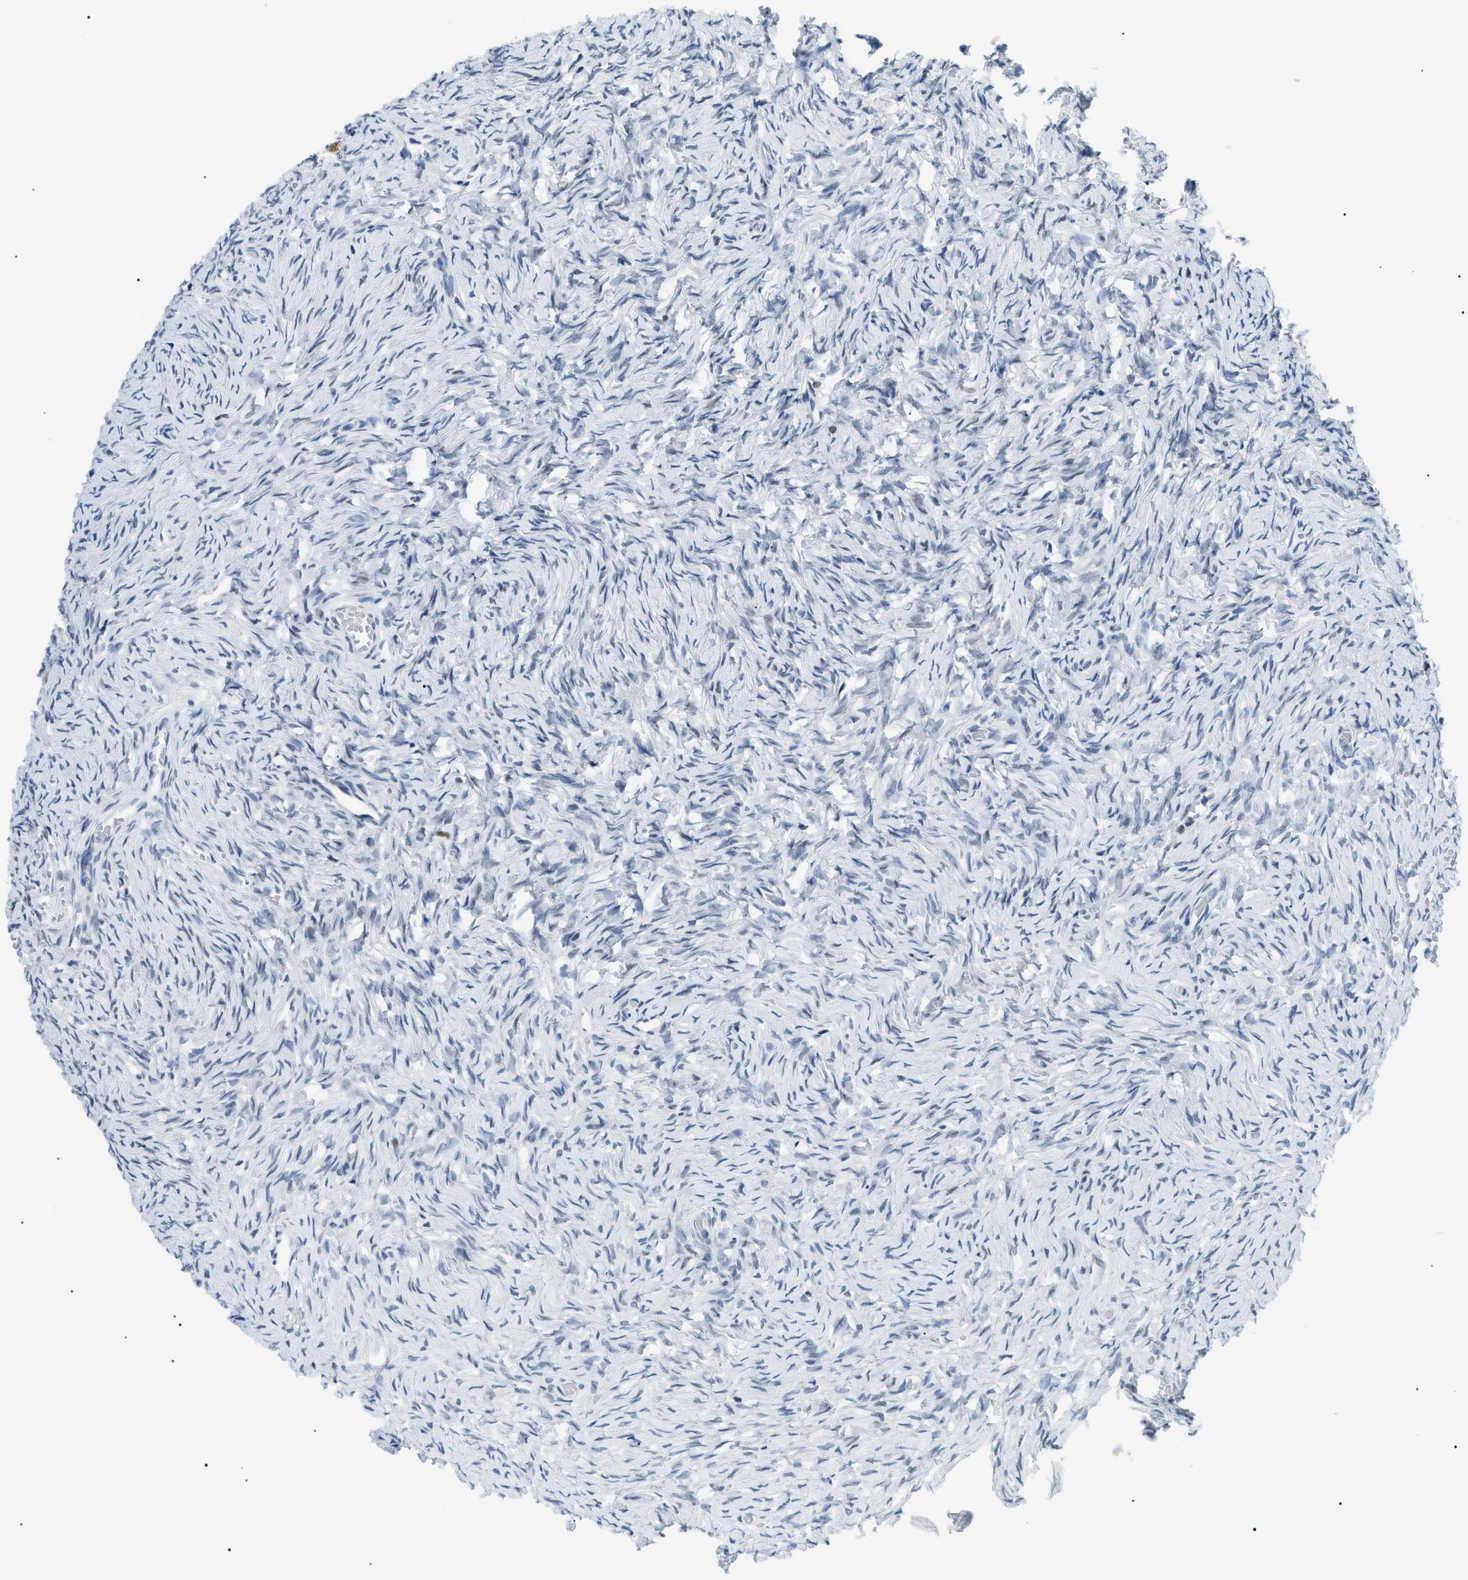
{"staining": {"intensity": "weak", "quantity": "<25%", "location": "nuclear"}, "tissue": "ovary", "cell_type": "Ovarian stroma cells", "image_type": "normal", "snomed": [{"axis": "morphology", "description": "Normal tissue, NOS"}, {"axis": "topography", "description": "Ovary"}], "caption": "Immunohistochemistry (IHC) of benign human ovary exhibits no positivity in ovarian stroma cells. (DAB (3,3'-diaminobenzidine) immunohistochemistry visualized using brightfield microscopy, high magnification).", "gene": "SMARCC1", "patient": {"sex": "female", "age": 27}}